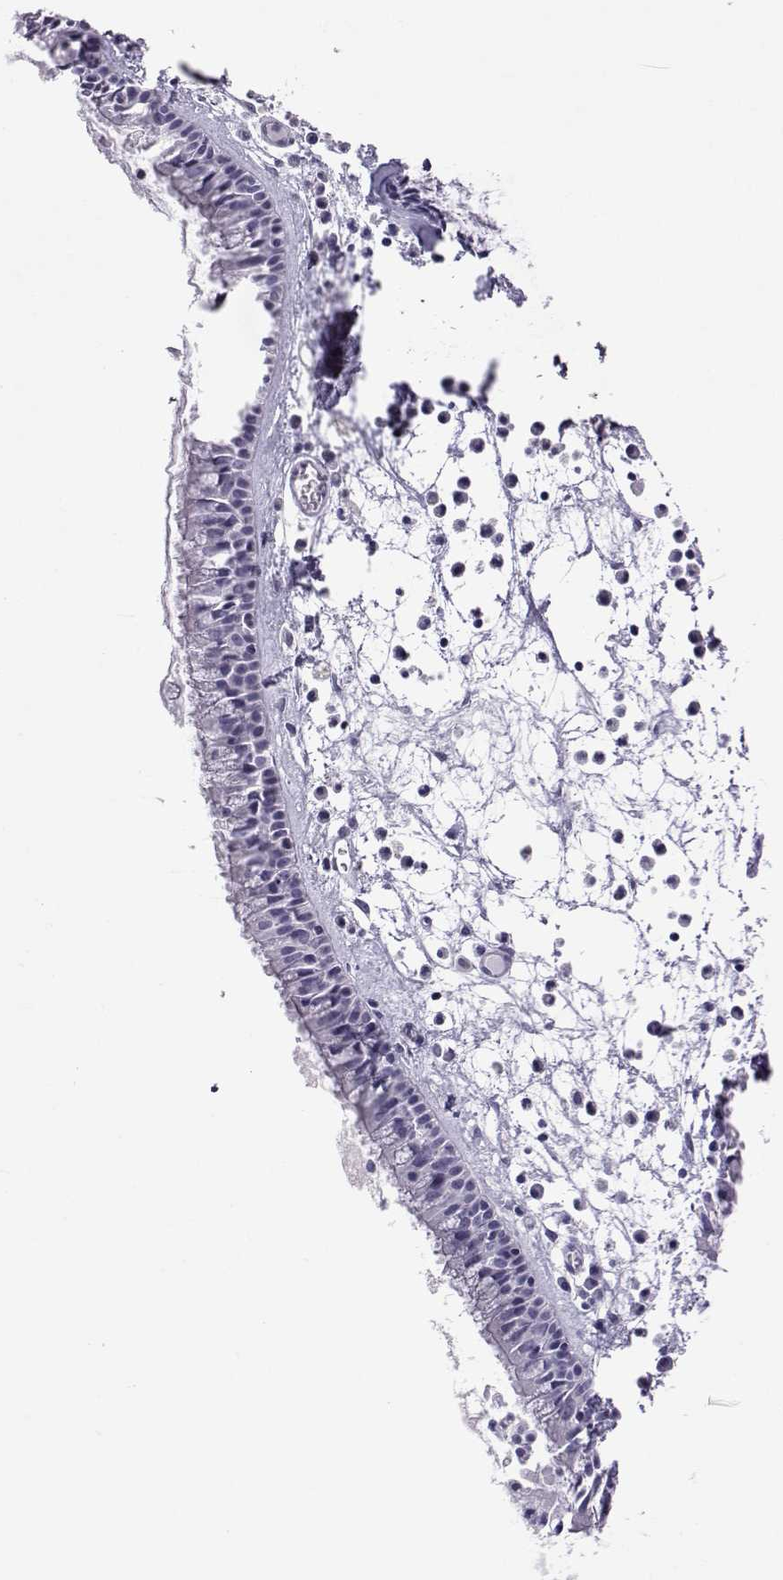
{"staining": {"intensity": "negative", "quantity": "none", "location": "none"}, "tissue": "nasopharynx", "cell_type": "Respiratory epithelial cells", "image_type": "normal", "snomed": [{"axis": "morphology", "description": "Normal tissue, NOS"}, {"axis": "topography", "description": "Nasopharynx"}], "caption": "A high-resolution micrograph shows immunohistochemistry staining of unremarkable nasopharynx, which shows no significant expression in respiratory epithelial cells. The staining was performed using DAB to visualize the protein expression in brown, while the nuclei were stained in blue with hematoxylin (Magnification: 20x).", "gene": "ACTL7A", "patient": {"sex": "female", "age": 47}}